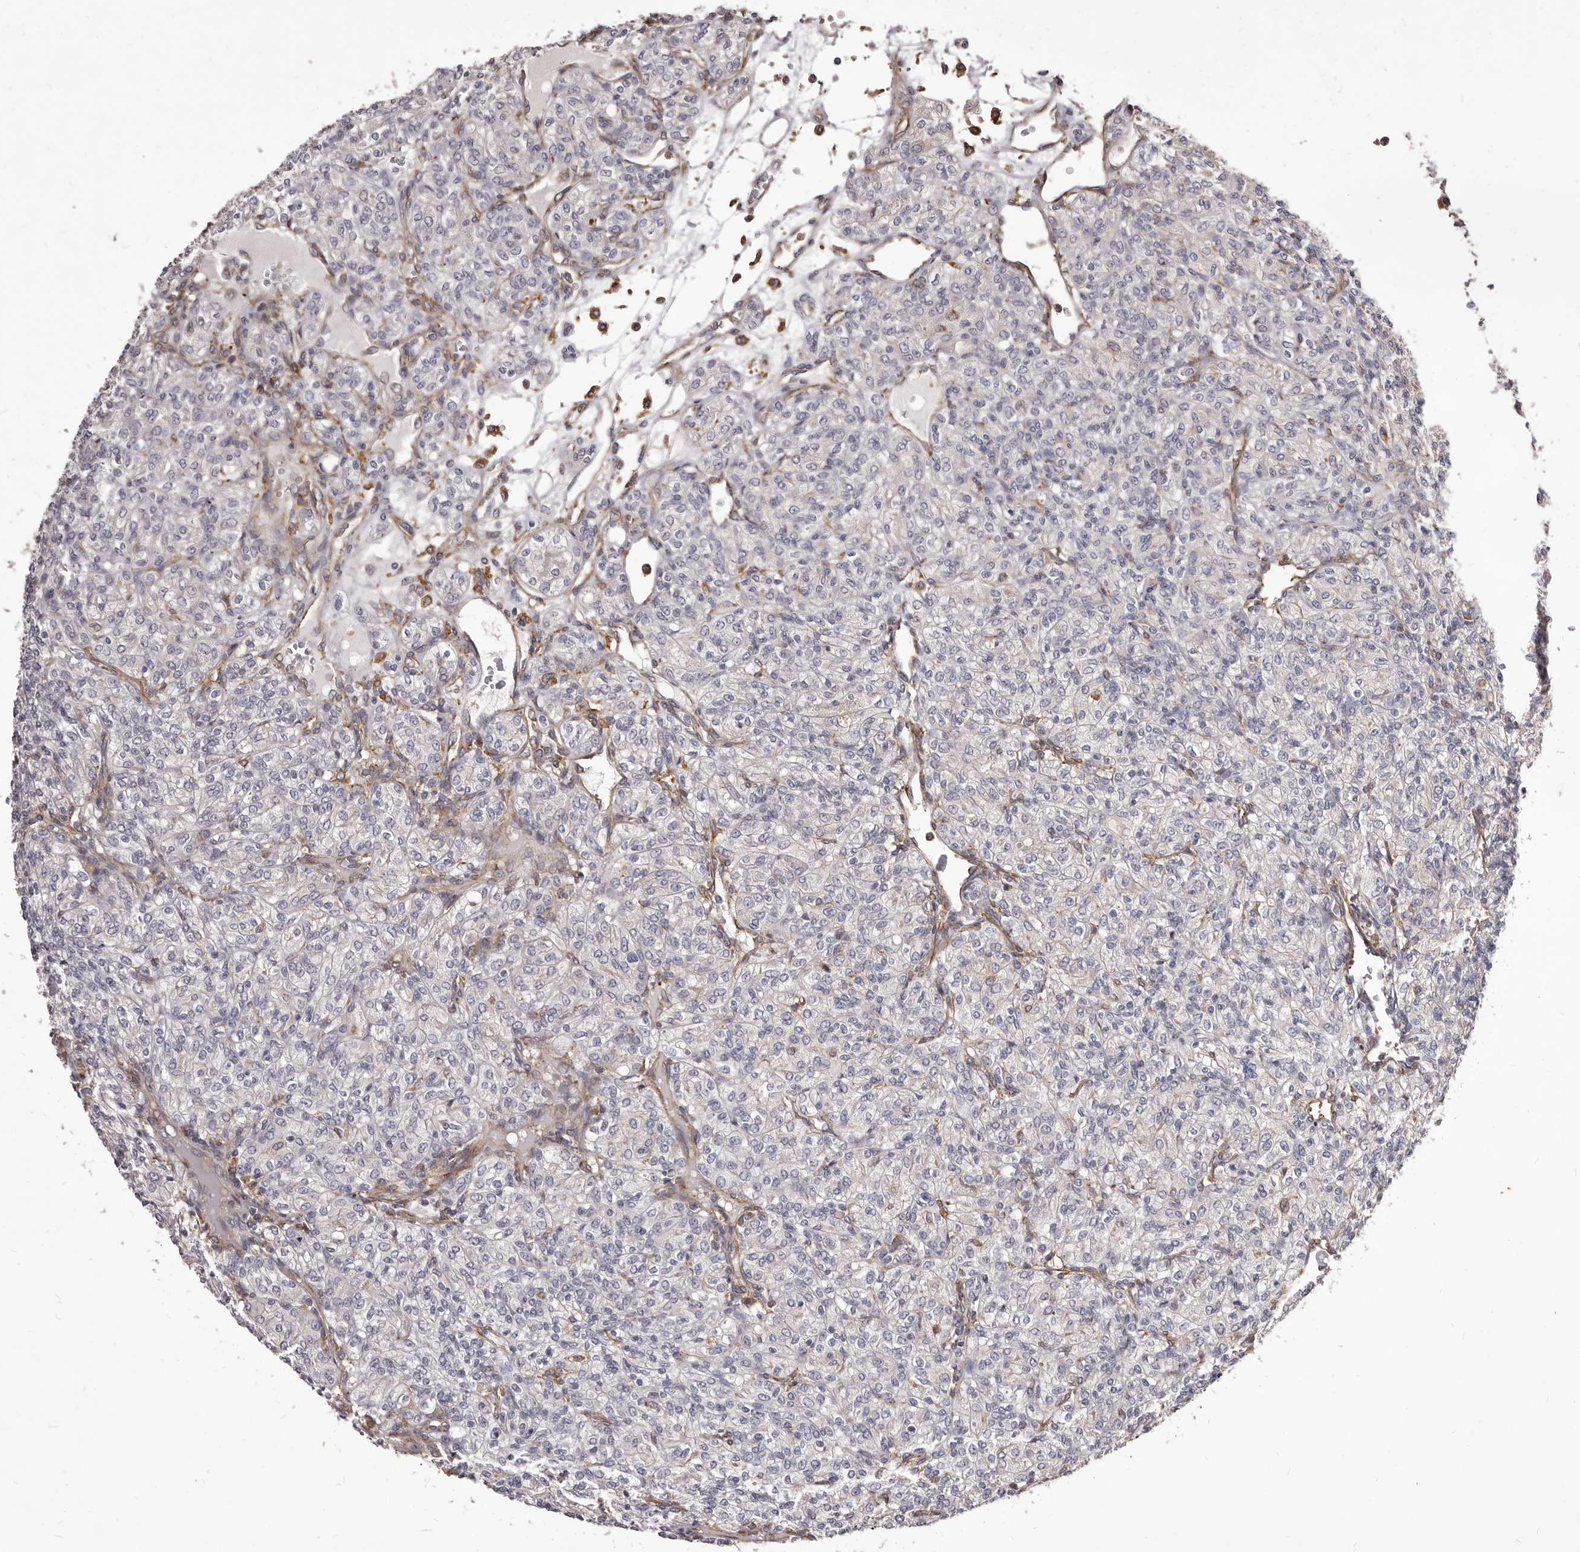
{"staining": {"intensity": "negative", "quantity": "none", "location": "none"}, "tissue": "renal cancer", "cell_type": "Tumor cells", "image_type": "cancer", "snomed": [{"axis": "morphology", "description": "Adenocarcinoma, NOS"}, {"axis": "topography", "description": "Kidney"}], "caption": "The immunohistochemistry (IHC) image has no significant positivity in tumor cells of adenocarcinoma (renal) tissue.", "gene": "ALPK1", "patient": {"sex": "male", "age": 77}}